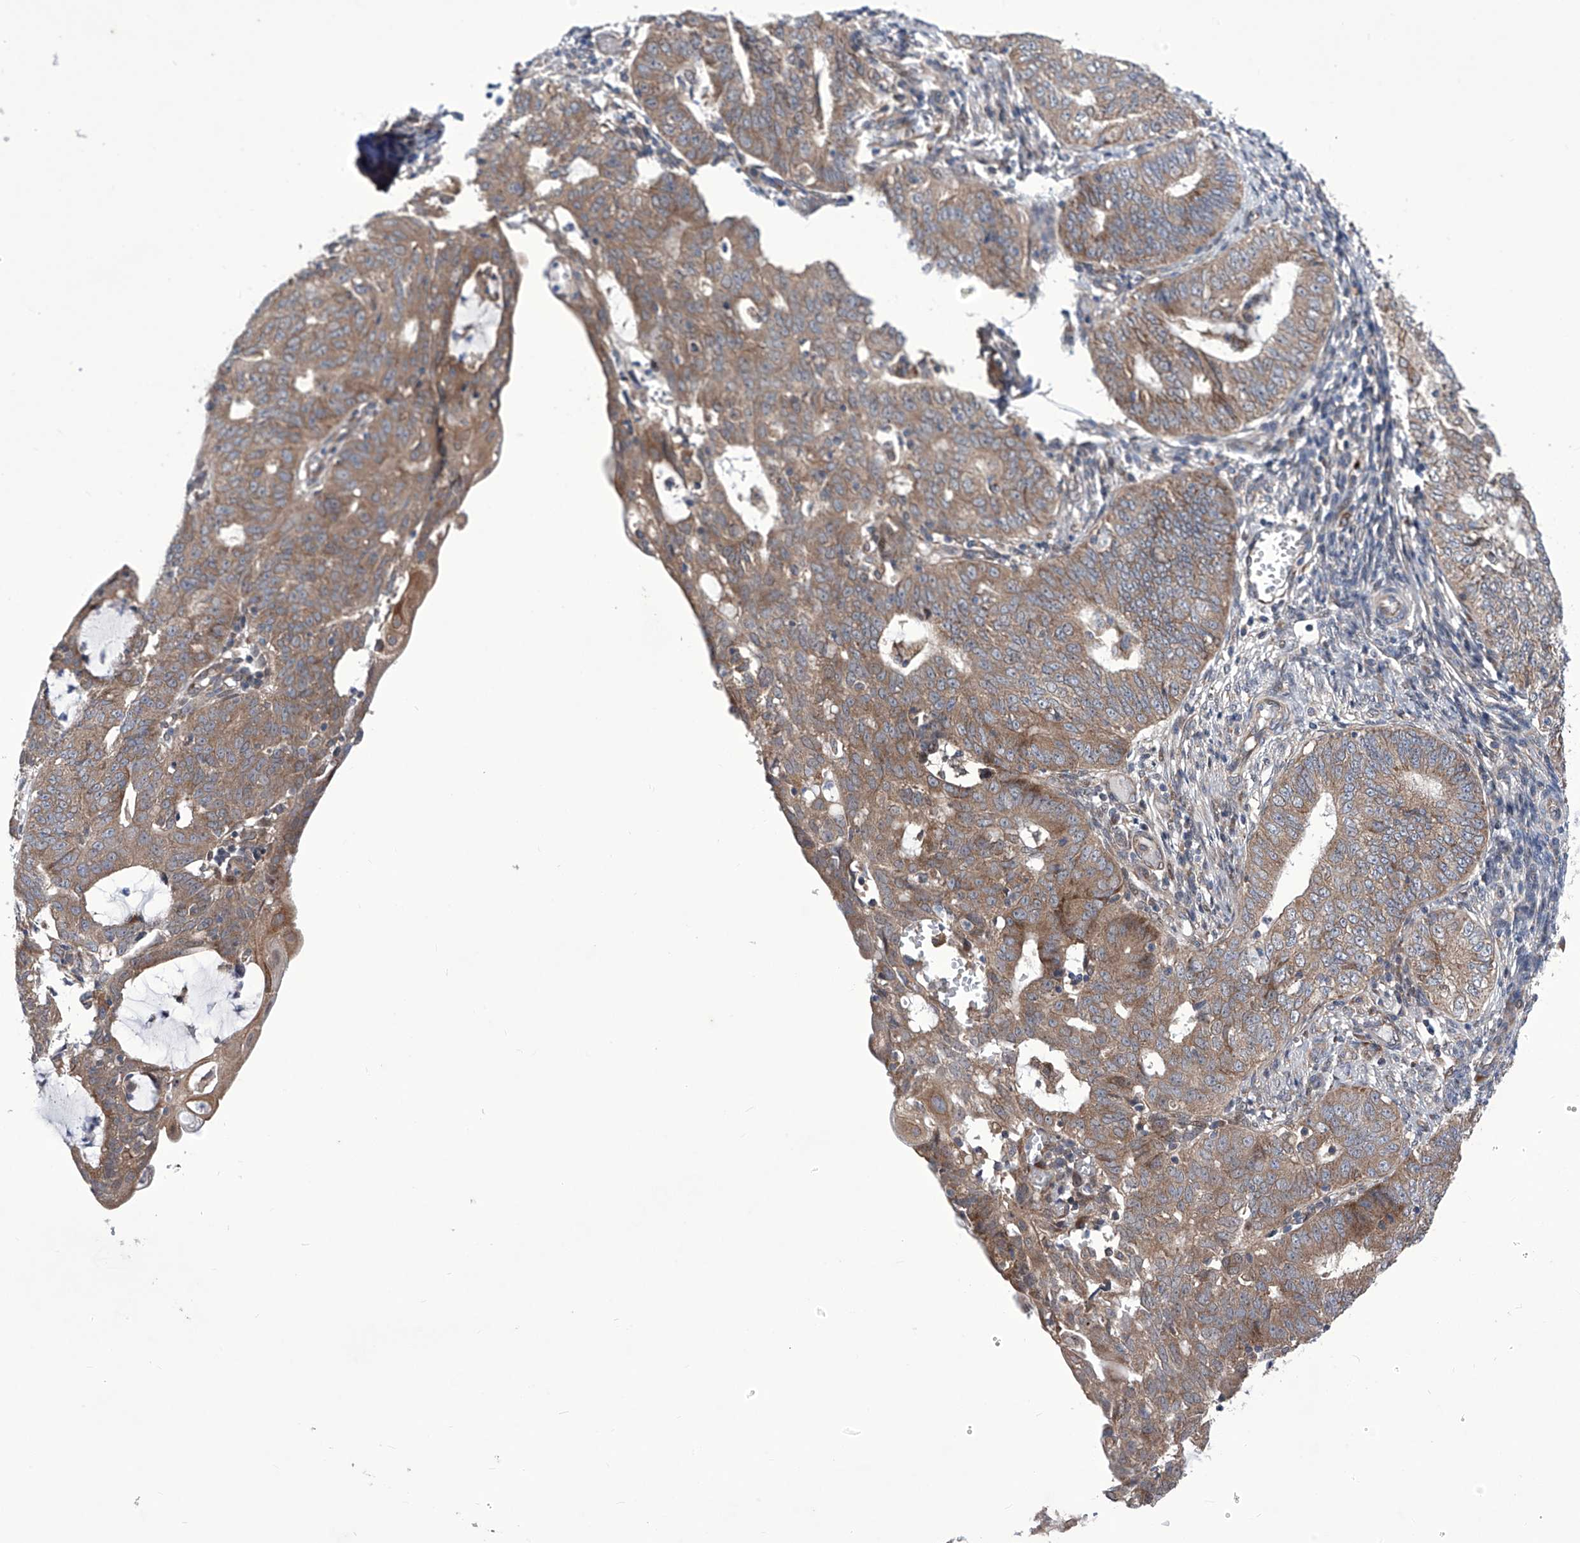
{"staining": {"intensity": "moderate", "quantity": ">75%", "location": "cytoplasmic/membranous"}, "tissue": "endometrial cancer", "cell_type": "Tumor cells", "image_type": "cancer", "snomed": [{"axis": "morphology", "description": "Adenocarcinoma, NOS"}, {"axis": "topography", "description": "Endometrium"}], "caption": "Endometrial cancer (adenocarcinoma) tissue exhibits moderate cytoplasmic/membranous positivity in approximately >75% of tumor cells, visualized by immunohistochemistry.", "gene": "KTI12", "patient": {"sex": "female", "age": 32}}